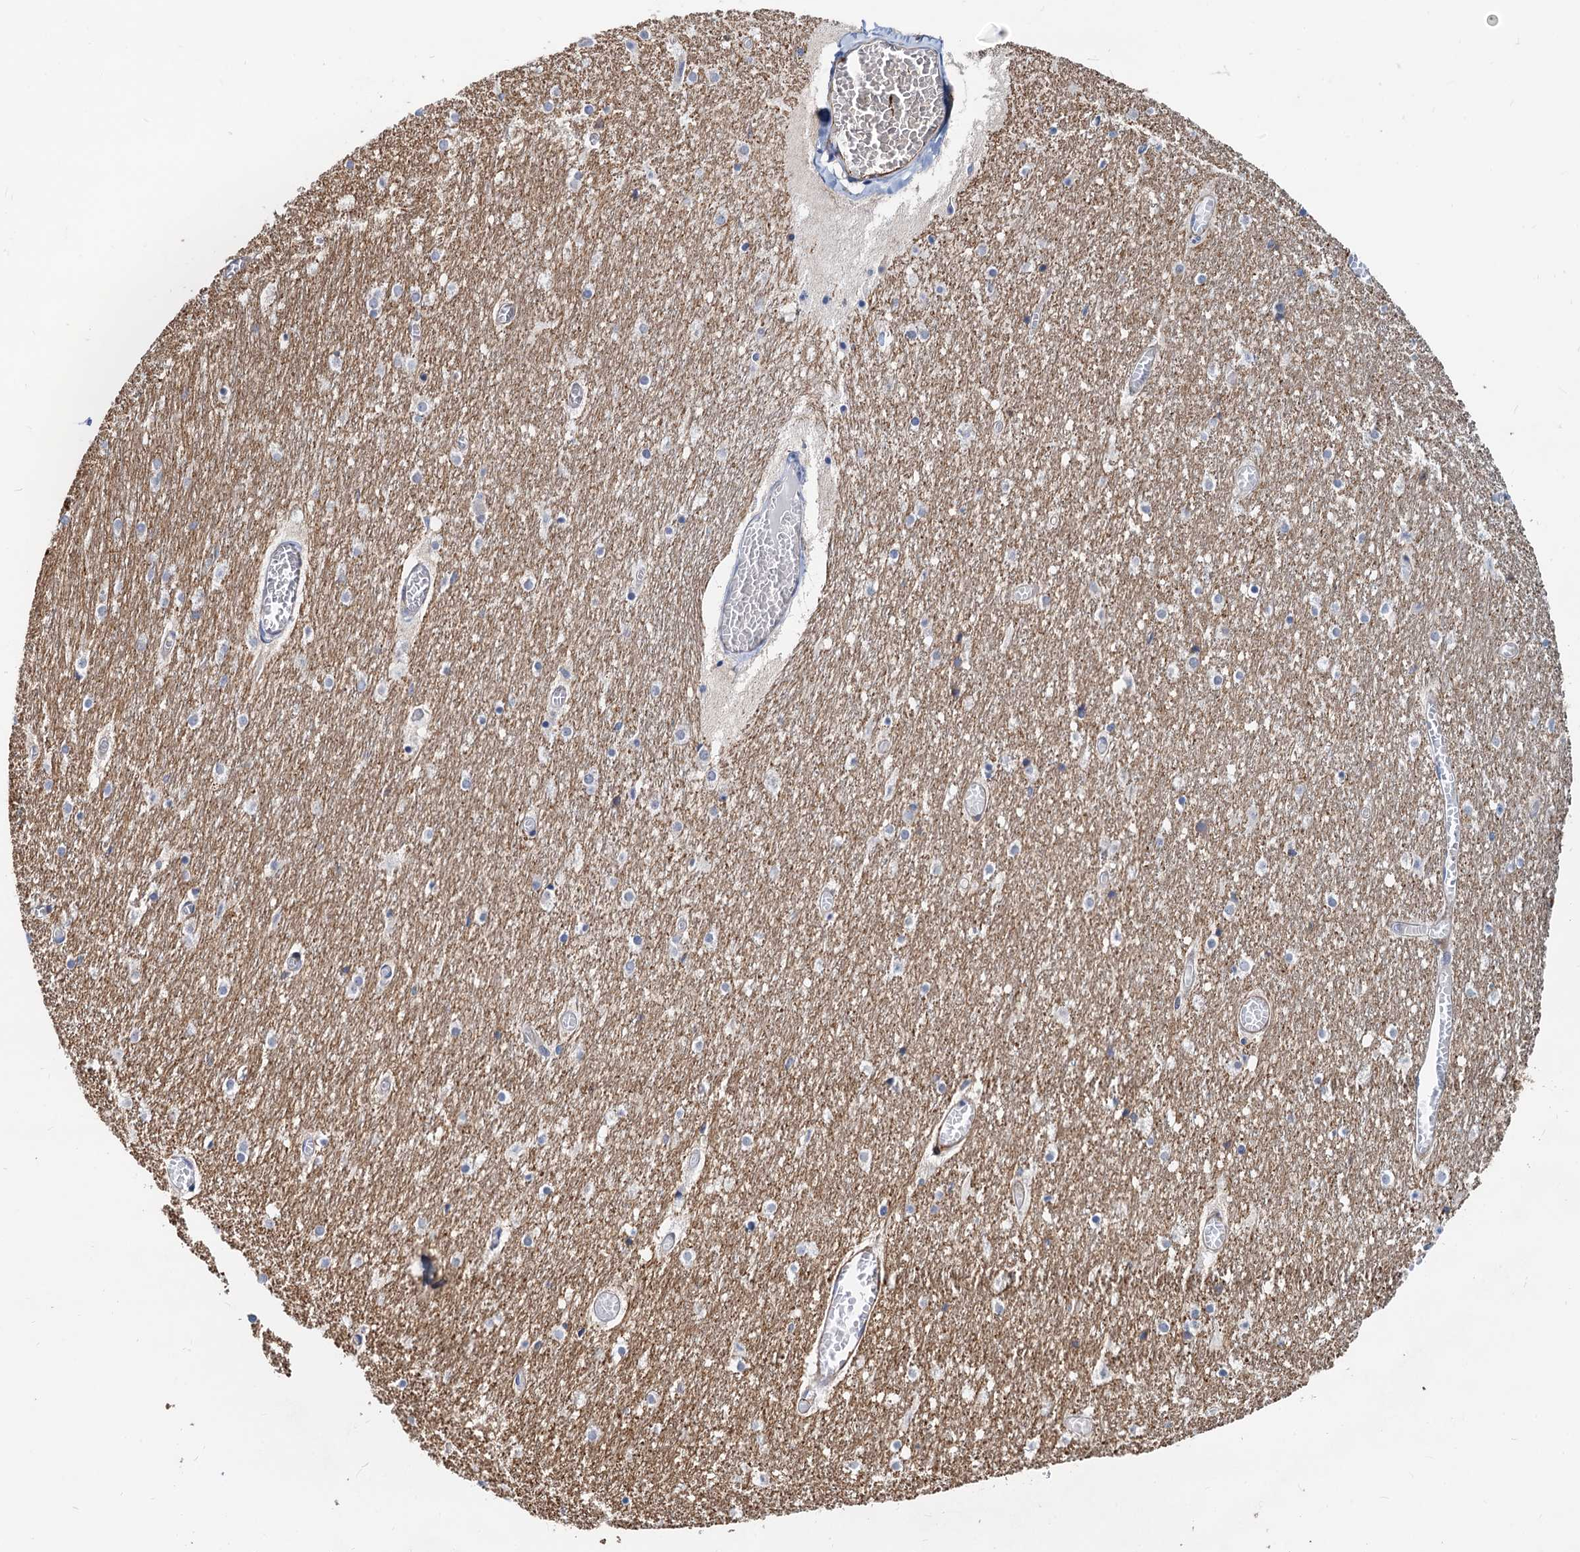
{"staining": {"intensity": "moderate", "quantity": ">75%", "location": "cytoplasmic/membranous"}, "tissue": "cerebellum", "cell_type": "Cells in granular layer", "image_type": "normal", "snomed": [{"axis": "morphology", "description": "Normal tissue, NOS"}, {"axis": "topography", "description": "Cerebellum"}], "caption": "There is medium levels of moderate cytoplasmic/membranous staining in cells in granular layer of unremarkable cerebellum, as demonstrated by immunohistochemical staining (brown color).", "gene": "LNX2", "patient": {"sex": "female", "age": 28}}